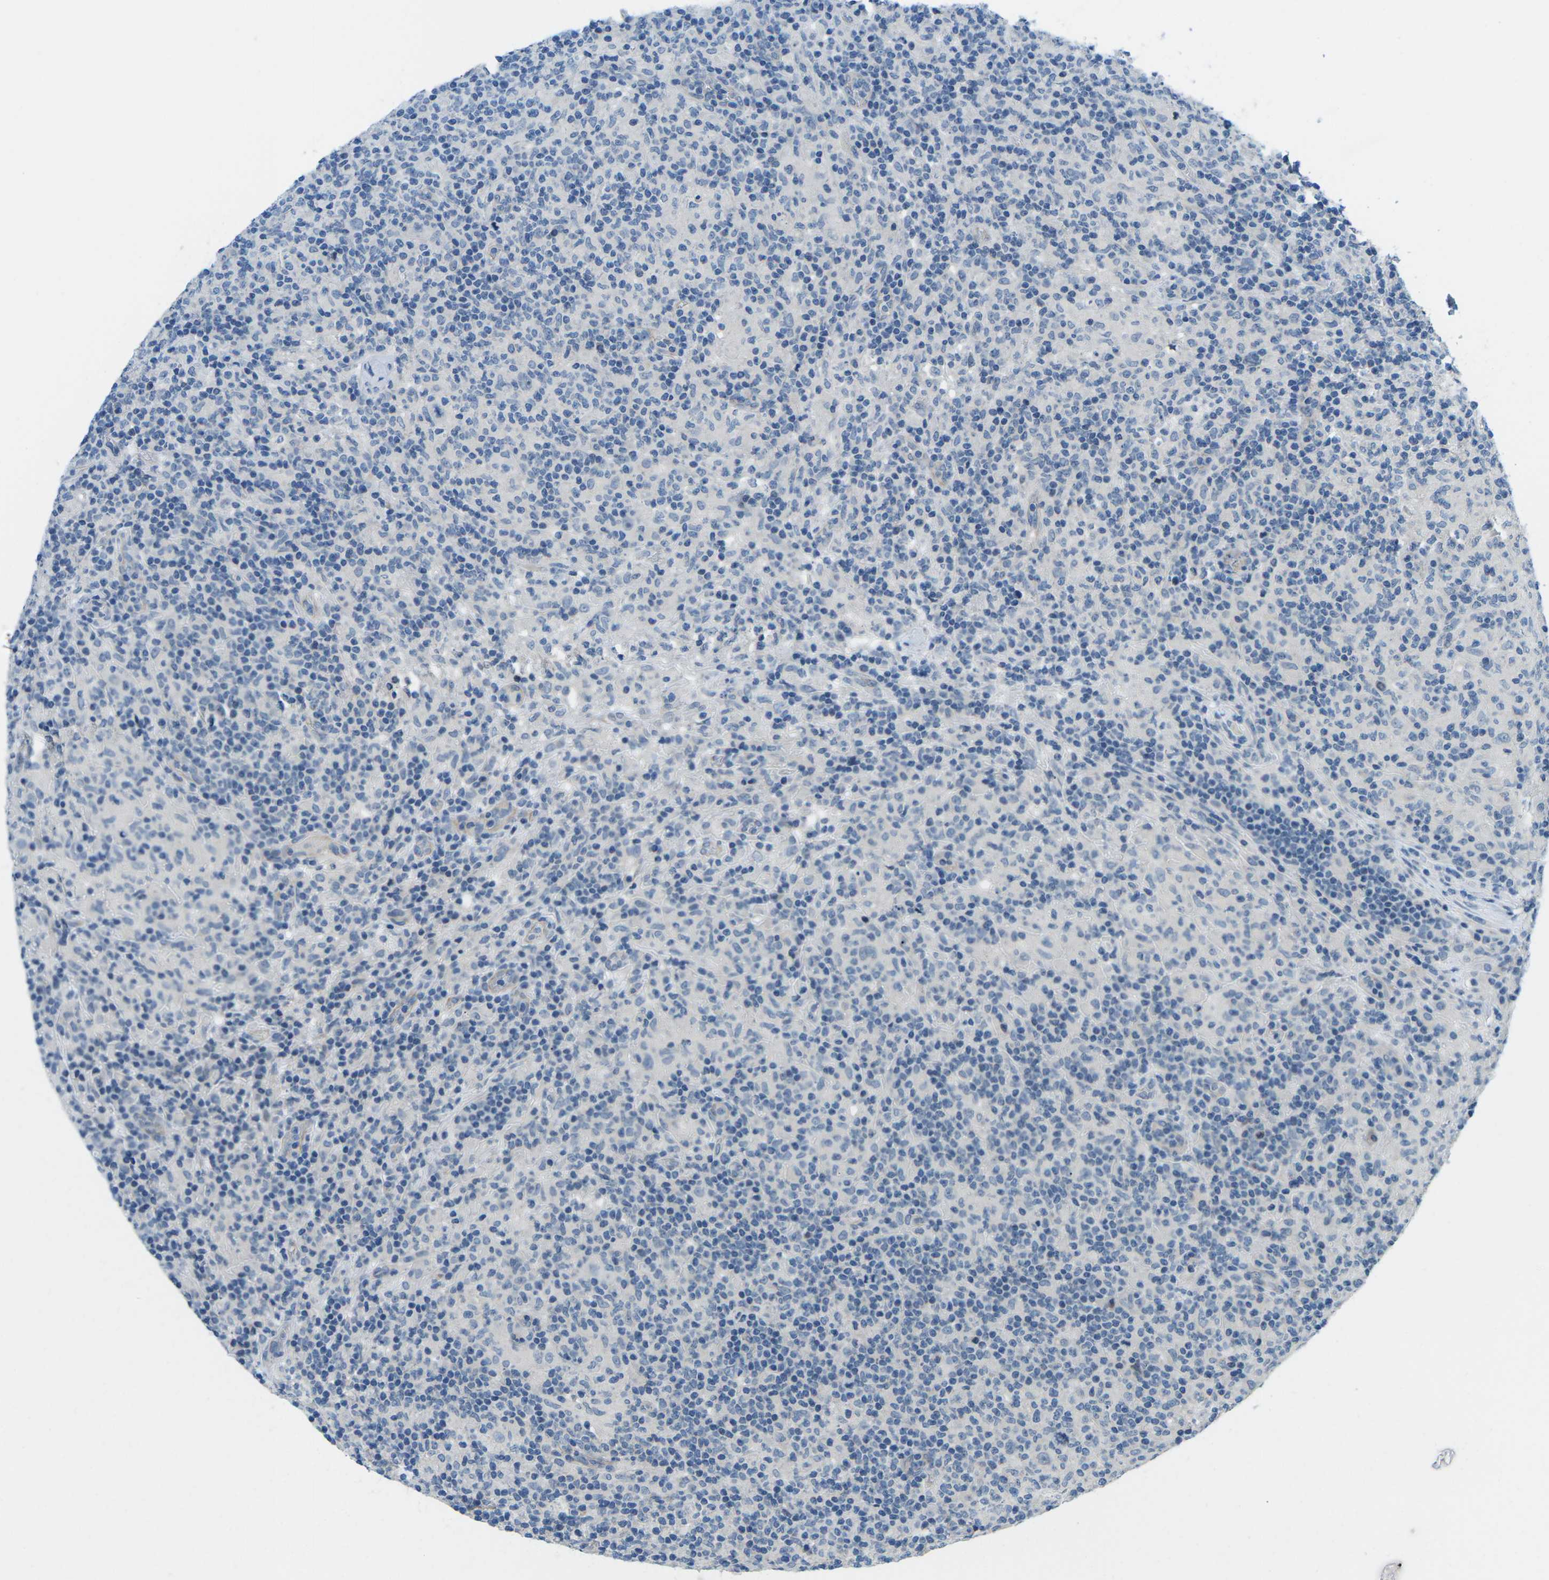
{"staining": {"intensity": "negative", "quantity": "none", "location": "none"}, "tissue": "lymphoma", "cell_type": "Tumor cells", "image_type": "cancer", "snomed": [{"axis": "morphology", "description": "Hodgkin's disease, NOS"}, {"axis": "topography", "description": "Lymph node"}], "caption": "Tumor cells are negative for brown protein staining in lymphoma.", "gene": "CTNND1", "patient": {"sex": "male", "age": 70}}